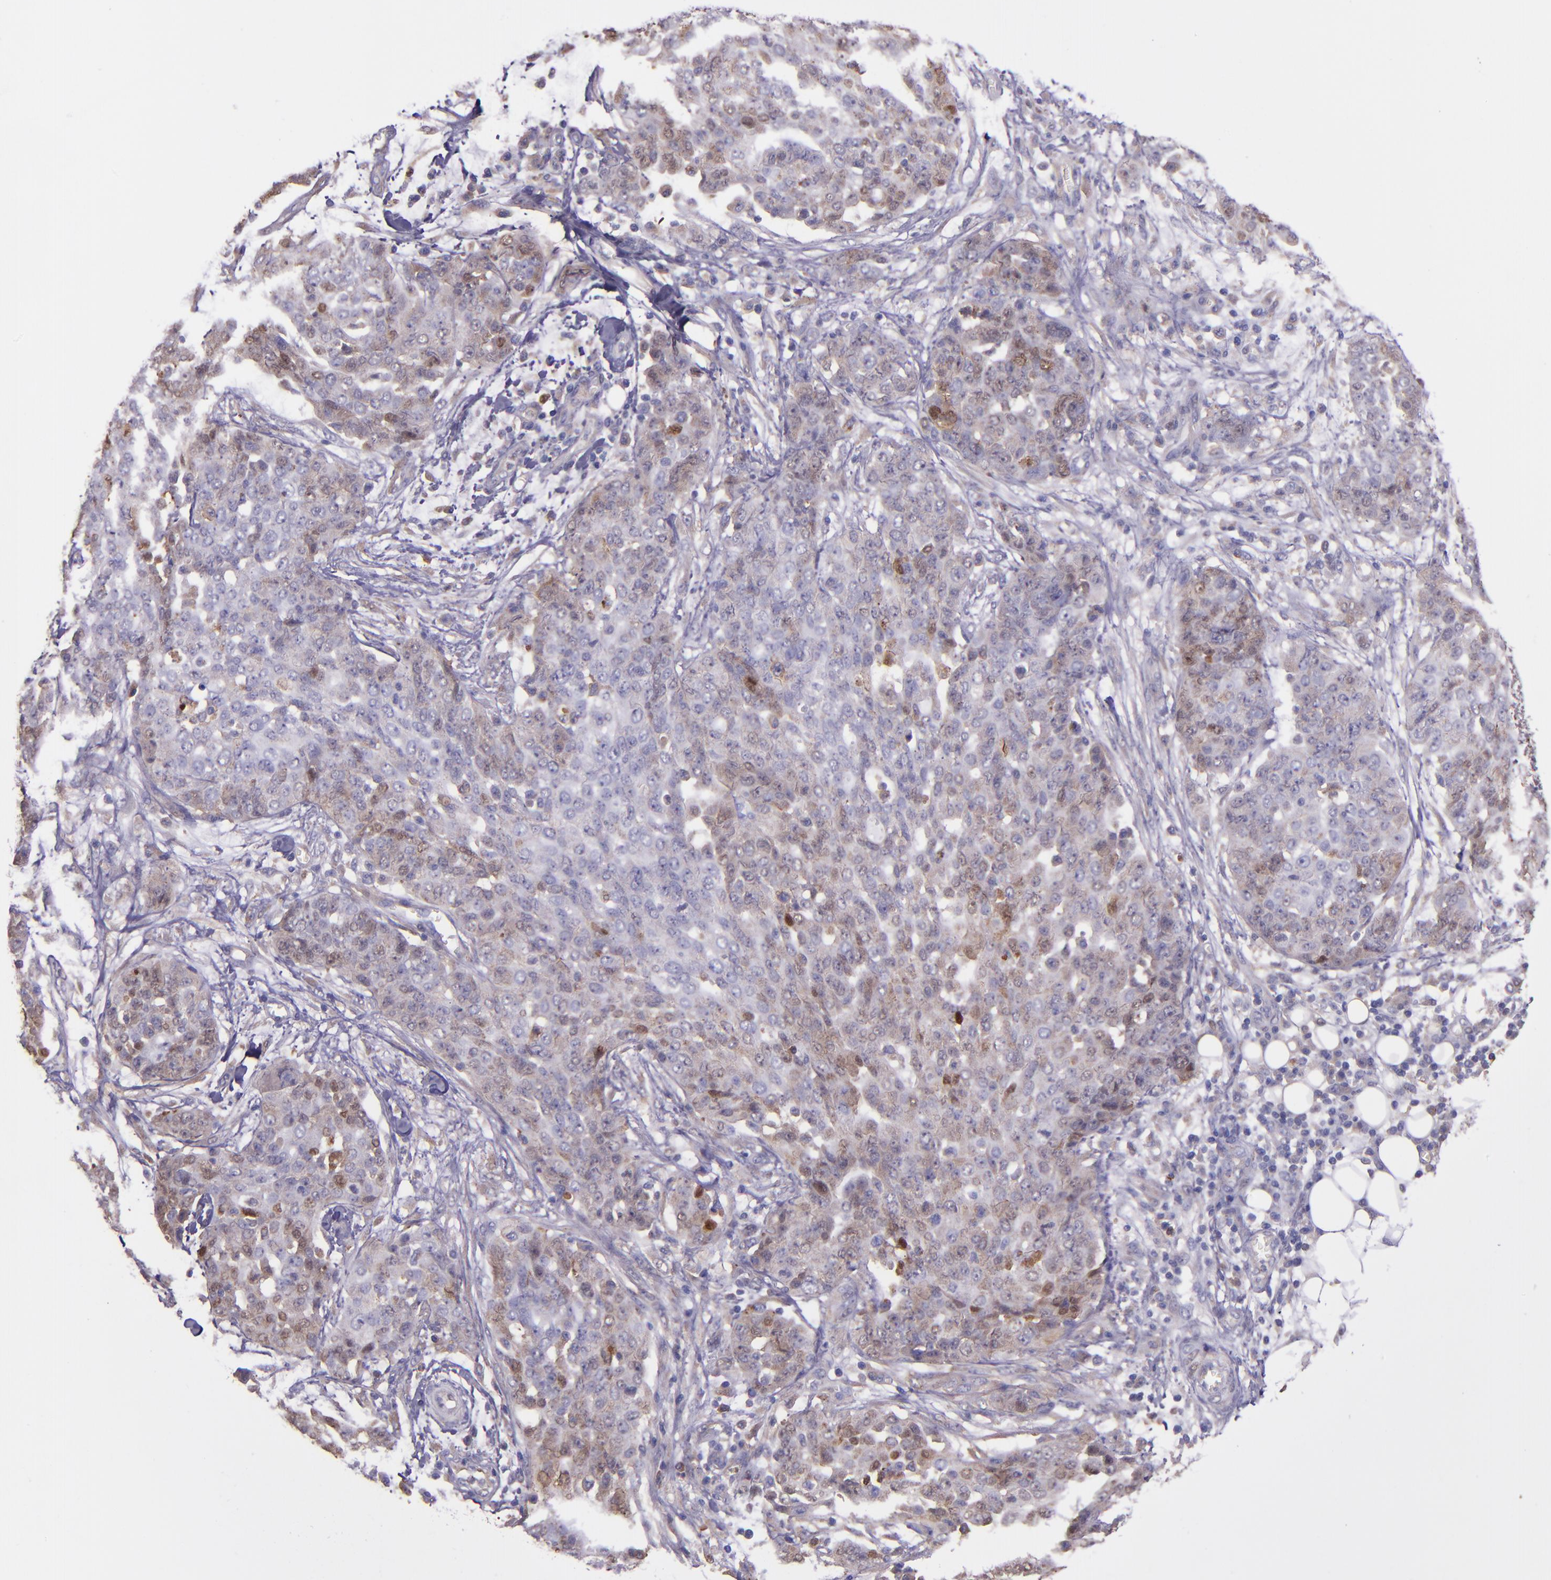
{"staining": {"intensity": "weak", "quantity": "25%-75%", "location": "cytoplasmic/membranous,nuclear"}, "tissue": "ovarian cancer", "cell_type": "Tumor cells", "image_type": "cancer", "snomed": [{"axis": "morphology", "description": "Cystadenocarcinoma, serous, NOS"}, {"axis": "topography", "description": "Soft tissue"}, {"axis": "topography", "description": "Ovary"}], "caption": "Immunohistochemical staining of human serous cystadenocarcinoma (ovarian) reveals low levels of weak cytoplasmic/membranous and nuclear expression in about 25%-75% of tumor cells.", "gene": "WASHC1", "patient": {"sex": "female", "age": 57}}